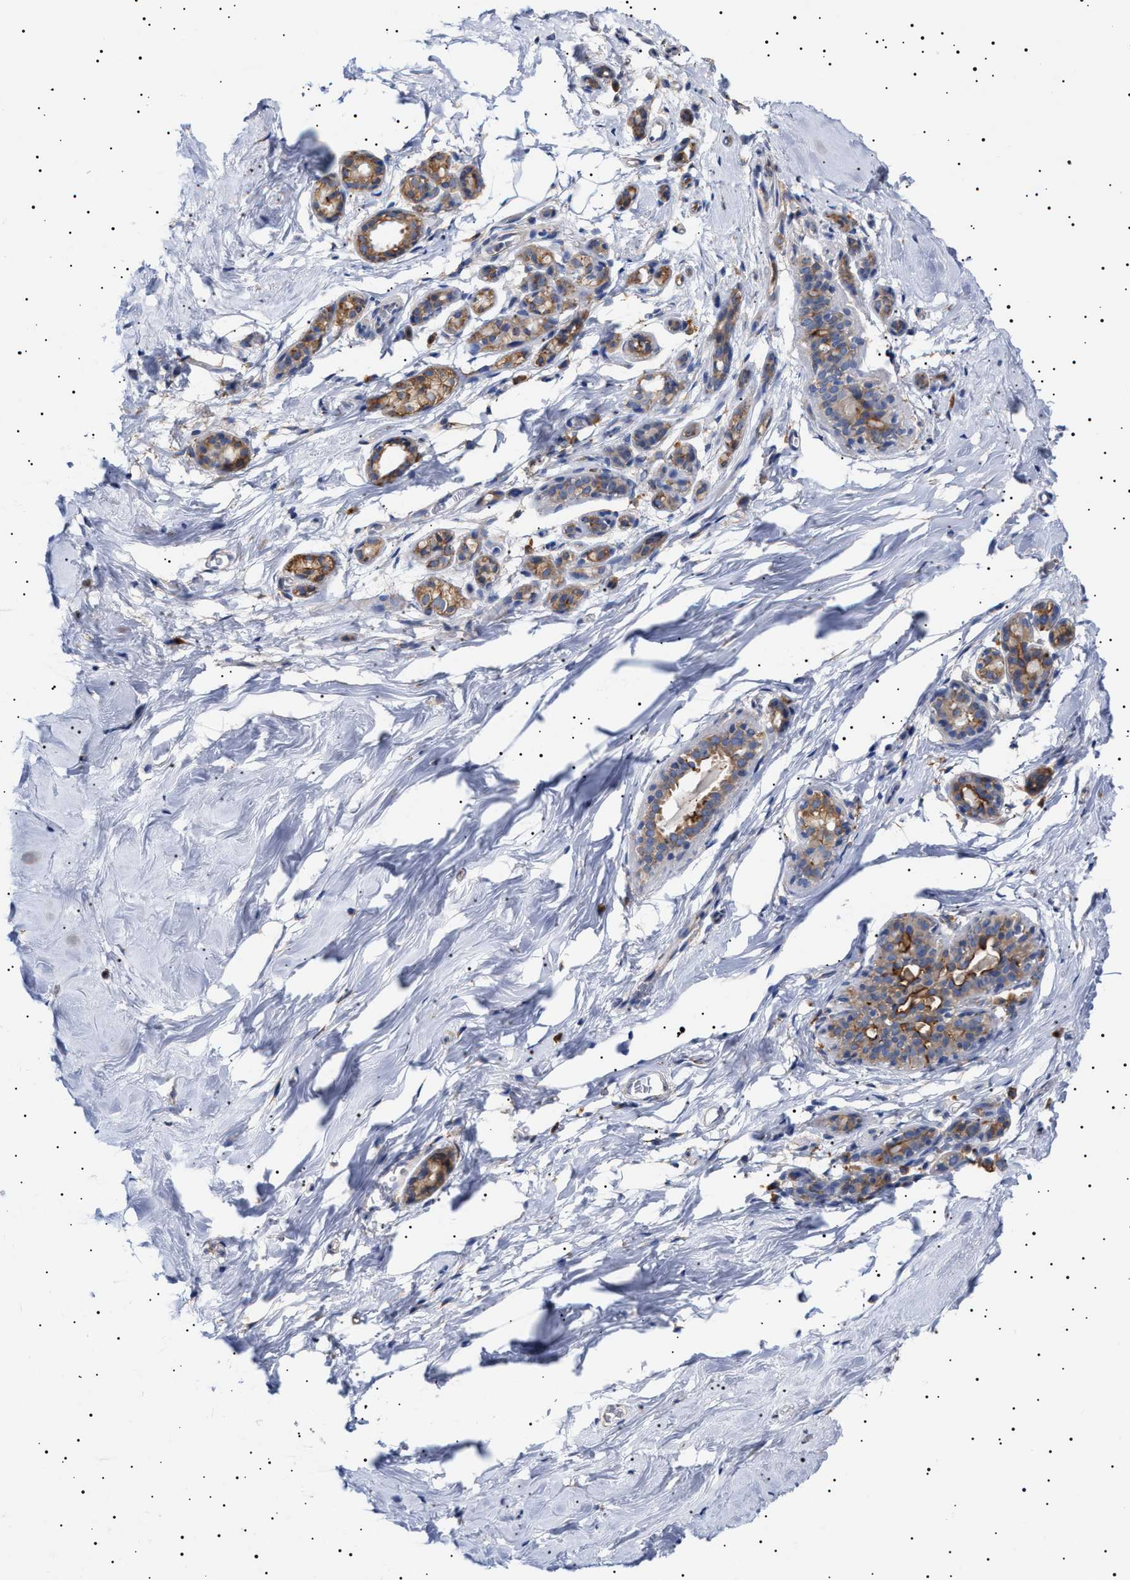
{"staining": {"intensity": "negative", "quantity": "none", "location": "none"}, "tissue": "breast", "cell_type": "Adipocytes", "image_type": "normal", "snomed": [{"axis": "morphology", "description": "Normal tissue, NOS"}, {"axis": "topography", "description": "Breast"}], "caption": "IHC photomicrograph of benign breast stained for a protein (brown), which demonstrates no positivity in adipocytes. (DAB immunohistochemistry, high magnification).", "gene": "ERCC6L2", "patient": {"sex": "female", "age": 62}}